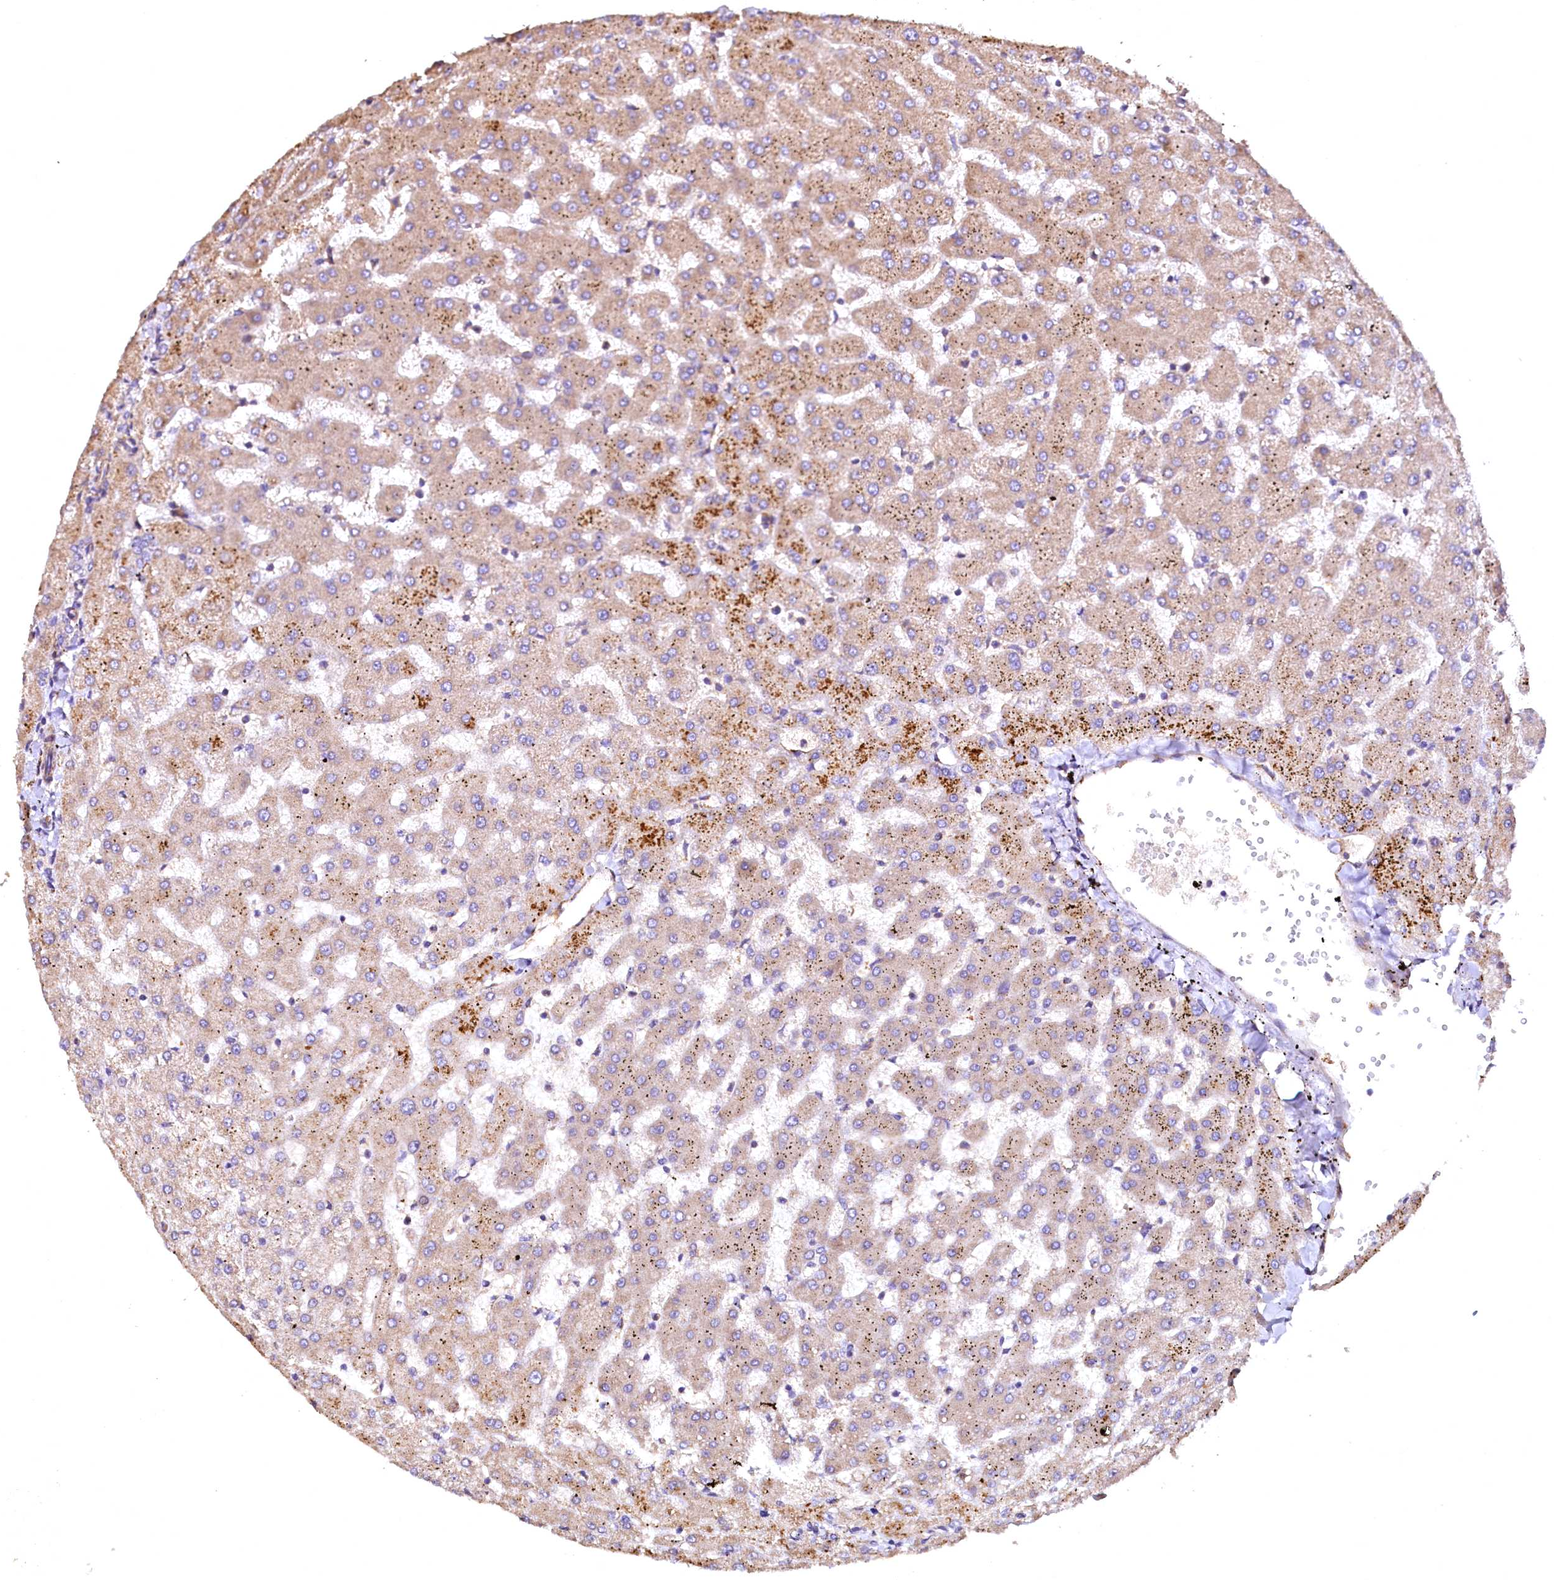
{"staining": {"intensity": "moderate", "quantity": "25%-75%", "location": "cytoplasmic/membranous"}, "tissue": "liver", "cell_type": "Cholangiocytes", "image_type": "normal", "snomed": [{"axis": "morphology", "description": "Normal tissue, NOS"}, {"axis": "topography", "description": "Liver"}], "caption": "Brown immunohistochemical staining in normal liver reveals moderate cytoplasmic/membranous expression in approximately 25%-75% of cholangiocytes.", "gene": "RASSF1", "patient": {"sex": "female", "age": 63}}